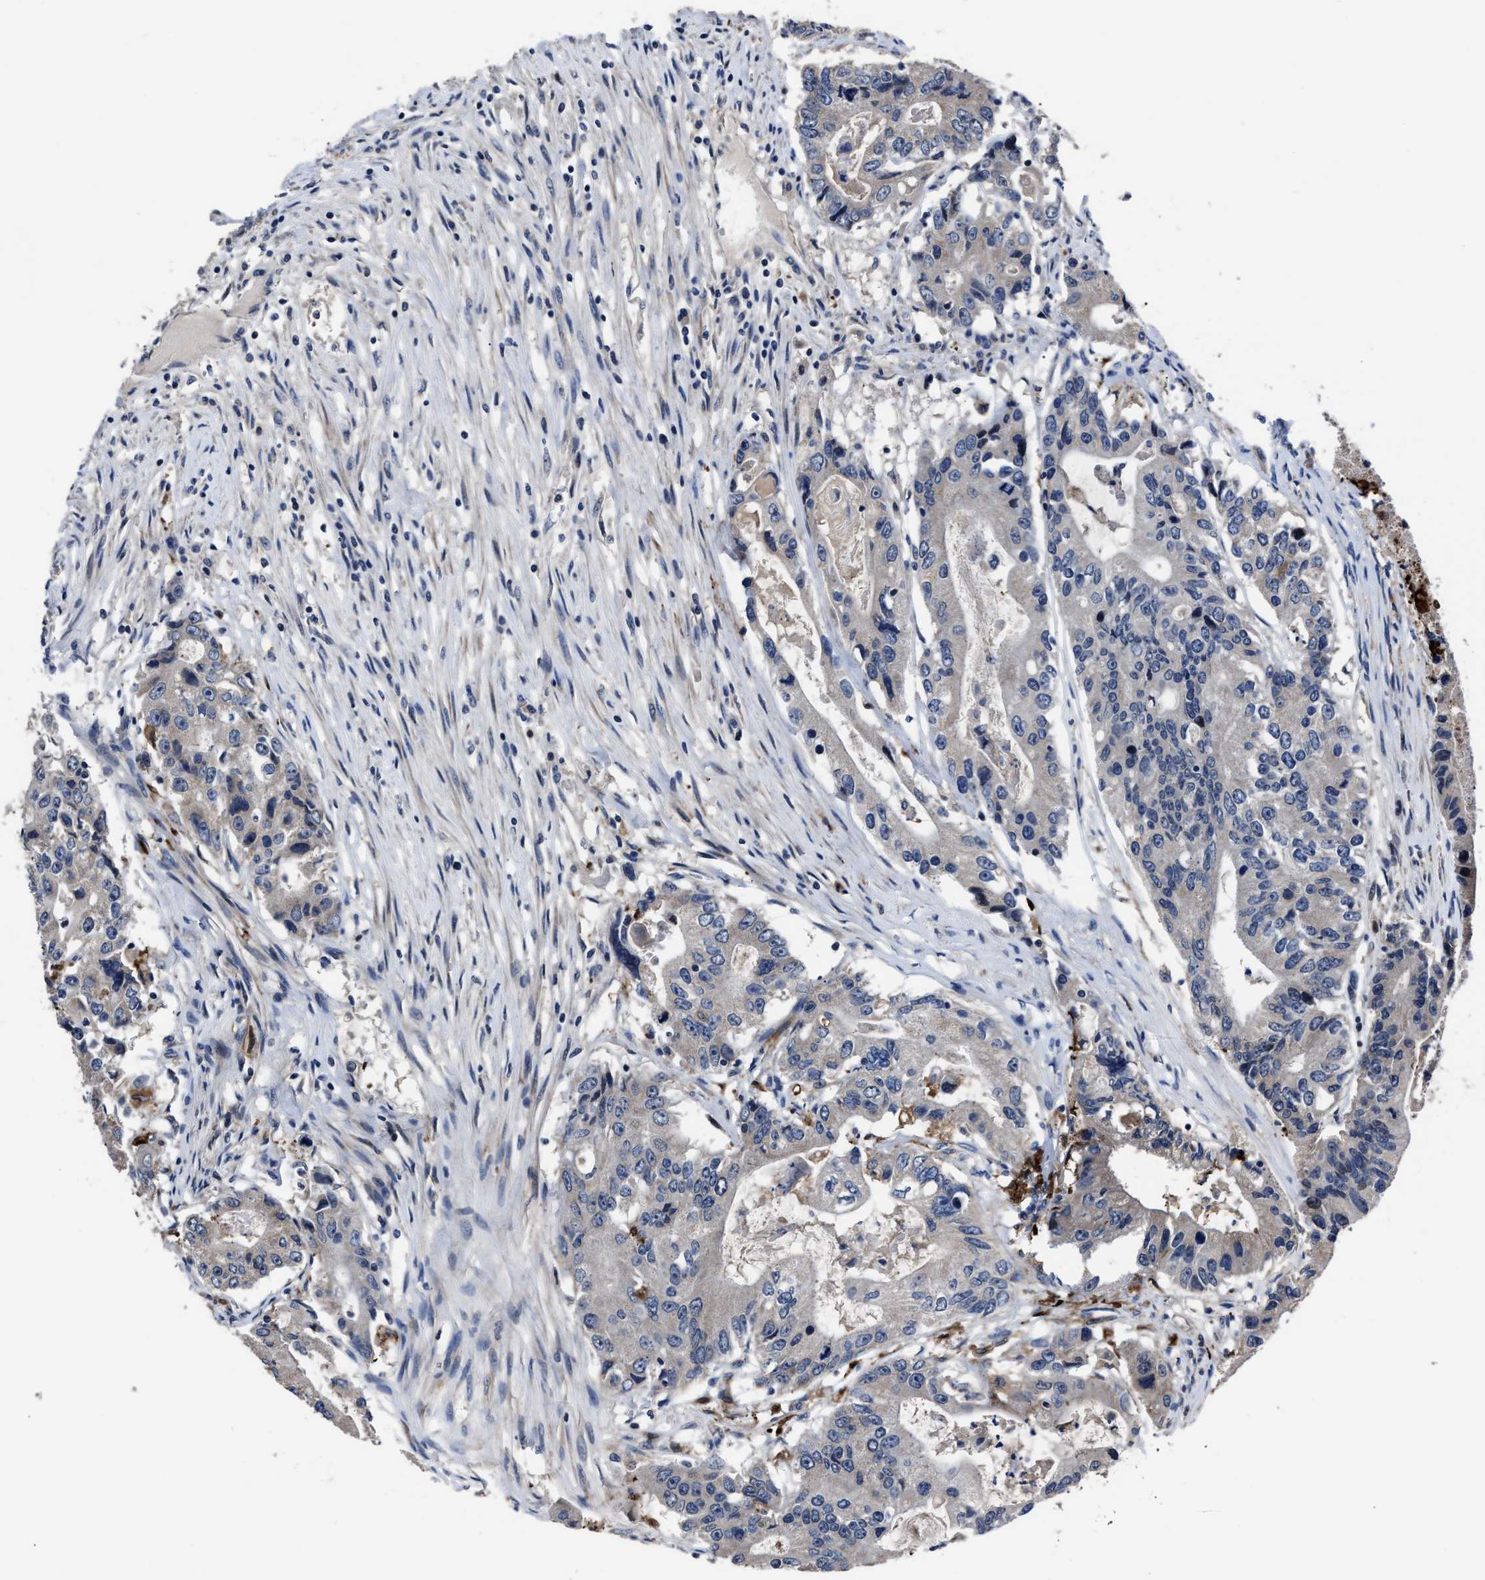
{"staining": {"intensity": "negative", "quantity": "none", "location": "none"}, "tissue": "colorectal cancer", "cell_type": "Tumor cells", "image_type": "cancer", "snomed": [{"axis": "morphology", "description": "Adenocarcinoma, NOS"}, {"axis": "topography", "description": "Colon"}], "caption": "Immunohistochemistry of human adenocarcinoma (colorectal) shows no staining in tumor cells.", "gene": "RSBN1L", "patient": {"sex": "female", "age": 77}}